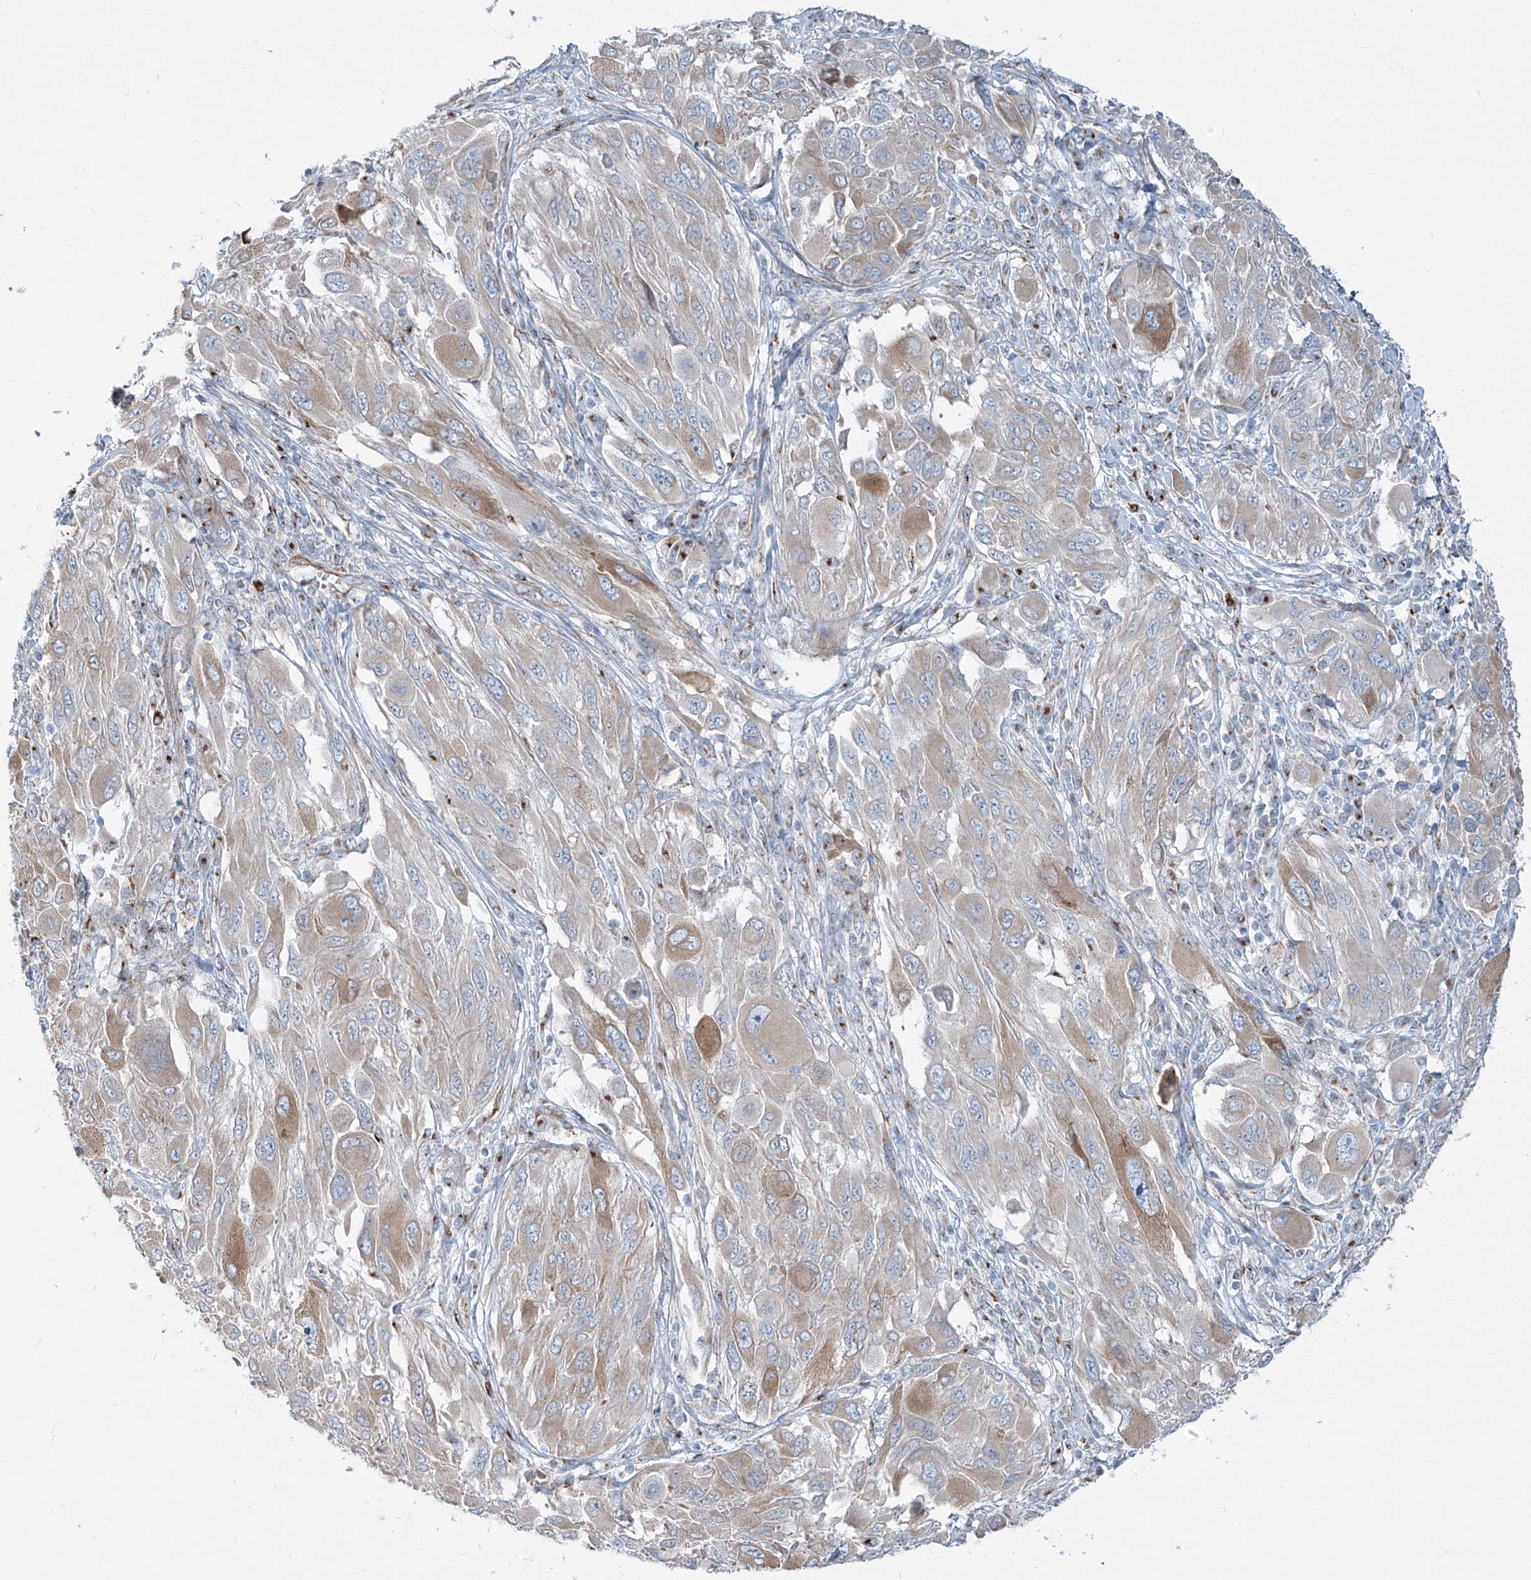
{"staining": {"intensity": "moderate", "quantity": "<25%", "location": "cytoplasmic/membranous"}, "tissue": "melanoma", "cell_type": "Tumor cells", "image_type": "cancer", "snomed": [{"axis": "morphology", "description": "Malignant melanoma, NOS"}, {"axis": "topography", "description": "Skin"}], "caption": "This image displays immunohistochemistry (IHC) staining of human malignant melanoma, with low moderate cytoplasmic/membranous expression in approximately <25% of tumor cells.", "gene": "CDH5", "patient": {"sex": "female", "age": 91}}